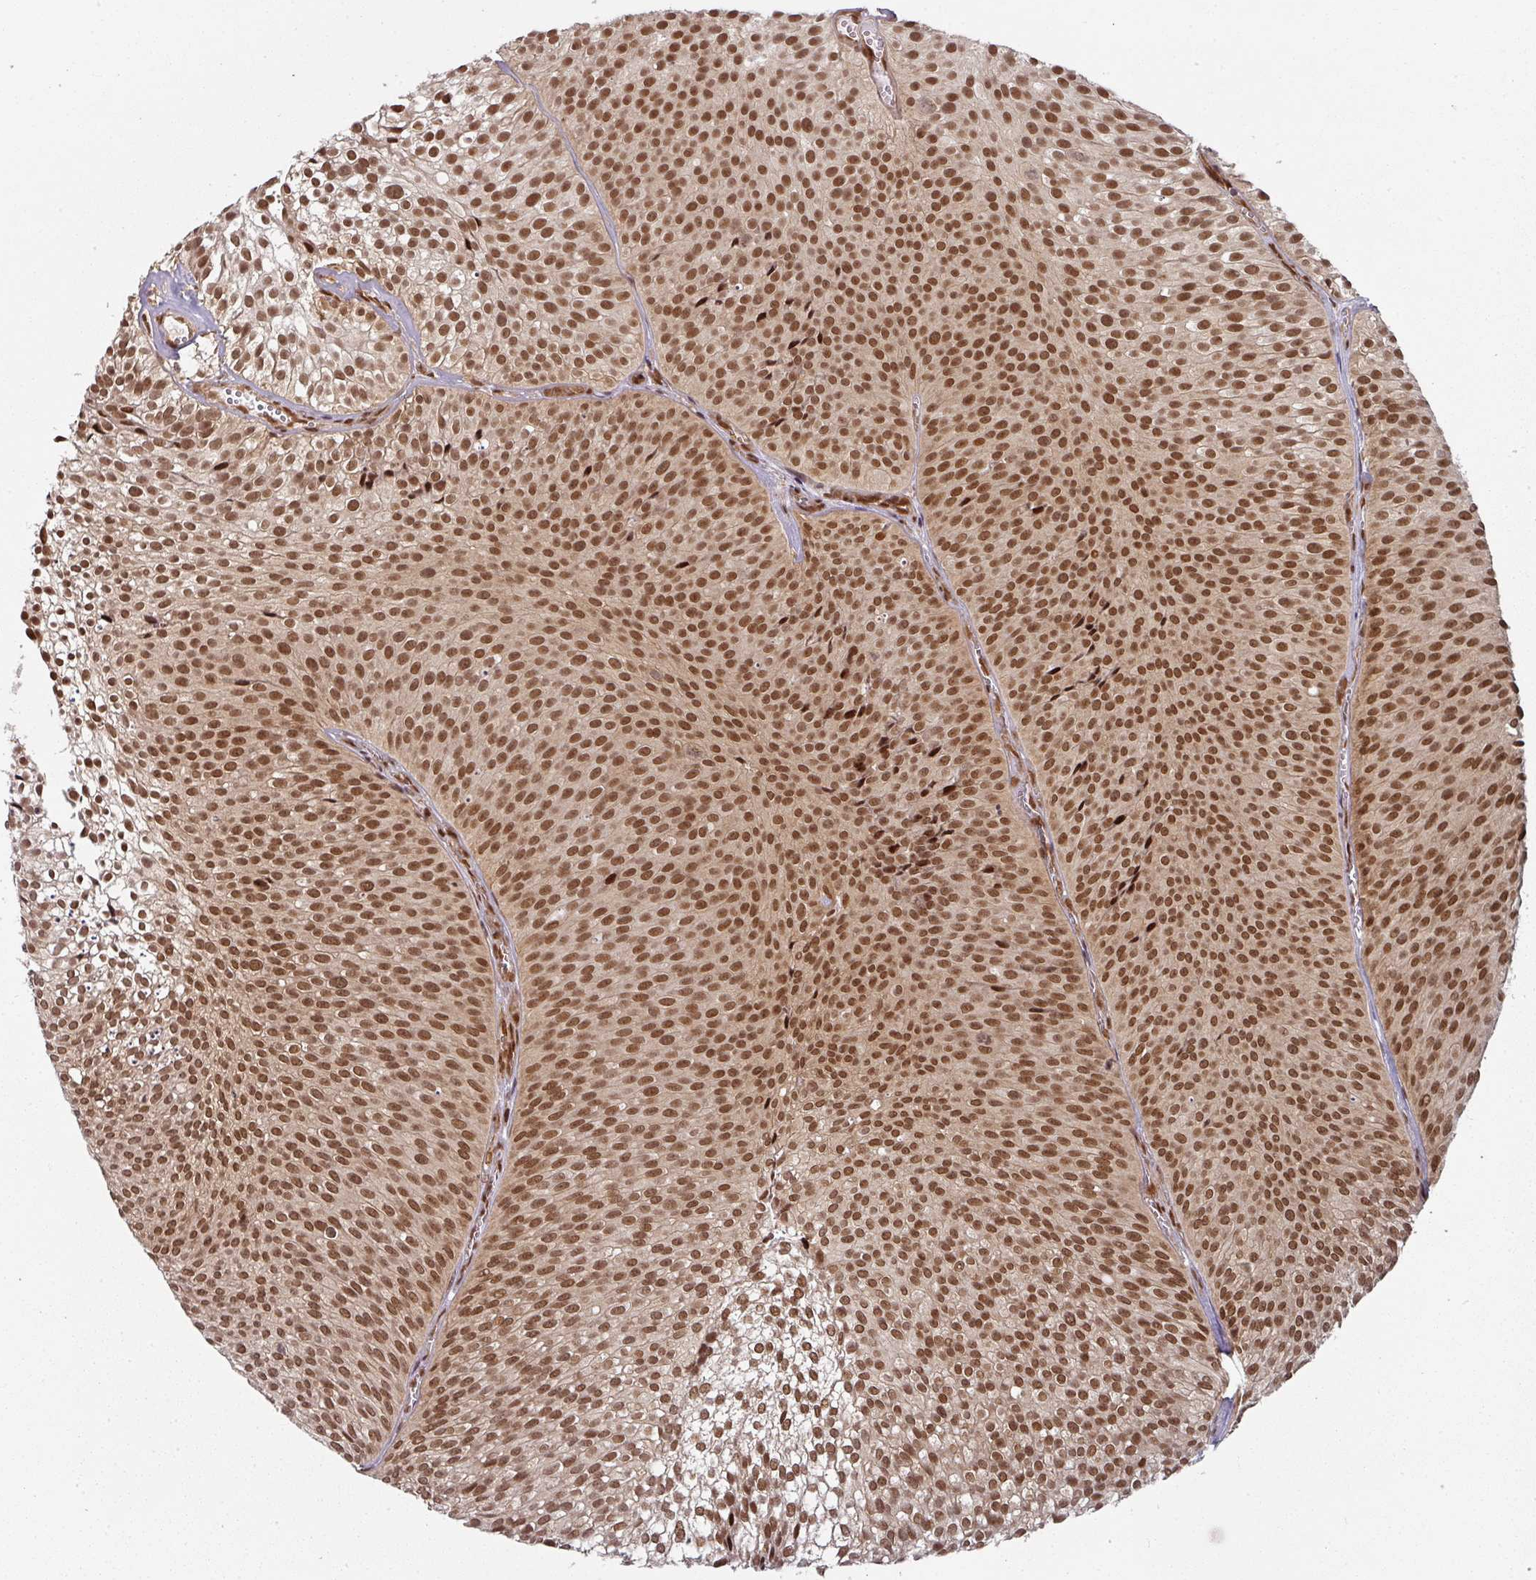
{"staining": {"intensity": "moderate", "quantity": ">75%", "location": "nuclear"}, "tissue": "urothelial cancer", "cell_type": "Tumor cells", "image_type": "cancer", "snomed": [{"axis": "morphology", "description": "Urothelial carcinoma, Low grade"}, {"axis": "topography", "description": "Urinary bladder"}], "caption": "The histopathology image exhibits immunohistochemical staining of urothelial cancer. There is moderate nuclear expression is appreciated in about >75% of tumor cells.", "gene": "SIK3", "patient": {"sex": "male", "age": 91}}